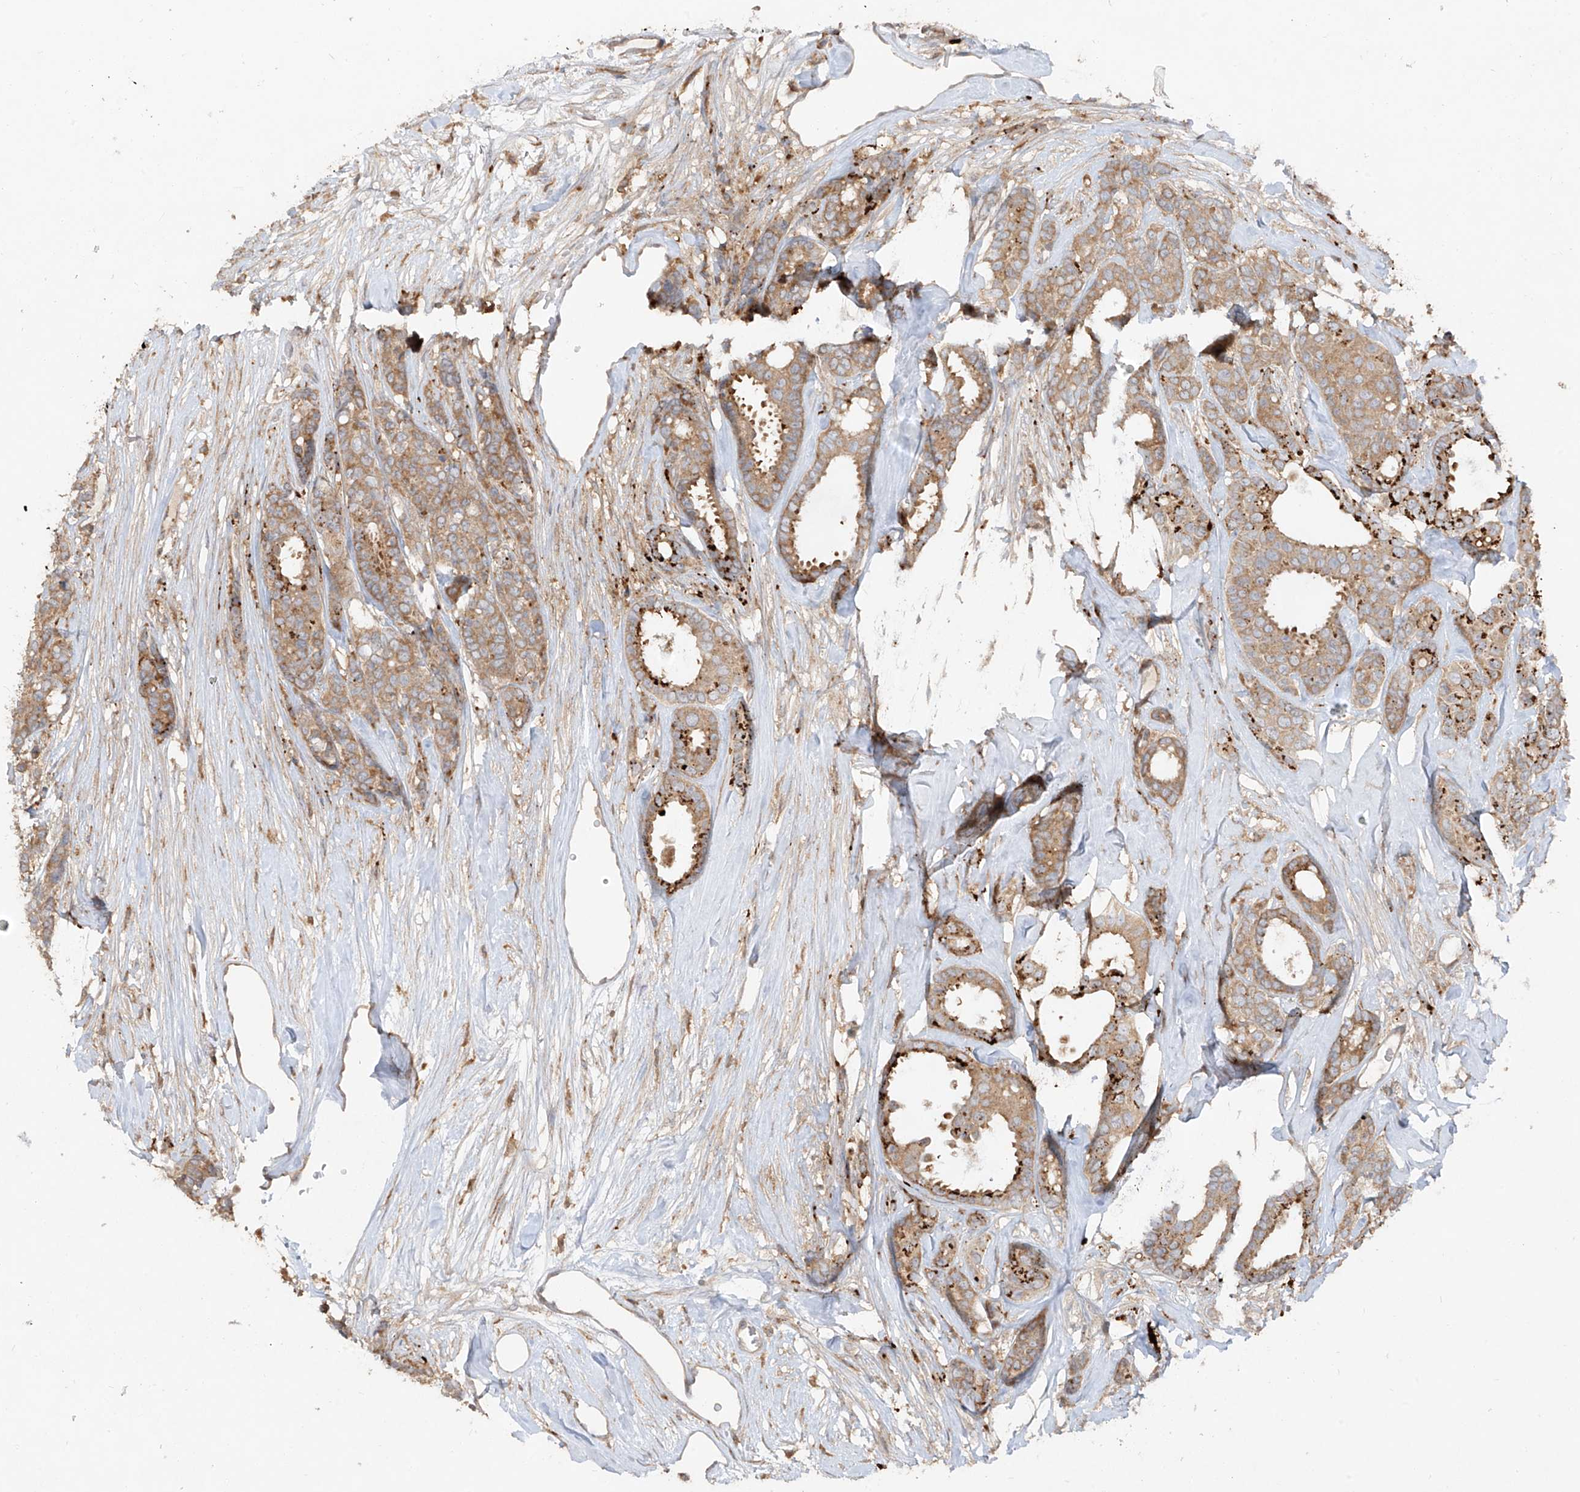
{"staining": {"intensity": "moderate", "quantity": ">75%", "location": "cytoplasmic/membranous"}, "tissue": "breast cancer", "cell_type": "Tumor cells", "image_type": "cancer", "snomed": [{"axis": "morphology", "description": "Duct carcinoma"}, {"axis": "topography", "description": "Breast"}], "caption": "Tumor cells demonstrate moderate cytoplasmic/membranous staining in about >75% of cells in breast cancer (infiltrating ductal carcinoma). (DAB = brown stain, brightfield microscopy at high magnification).", "gene": "LDAH", "patient": {"sex": "female", "age": 87}}